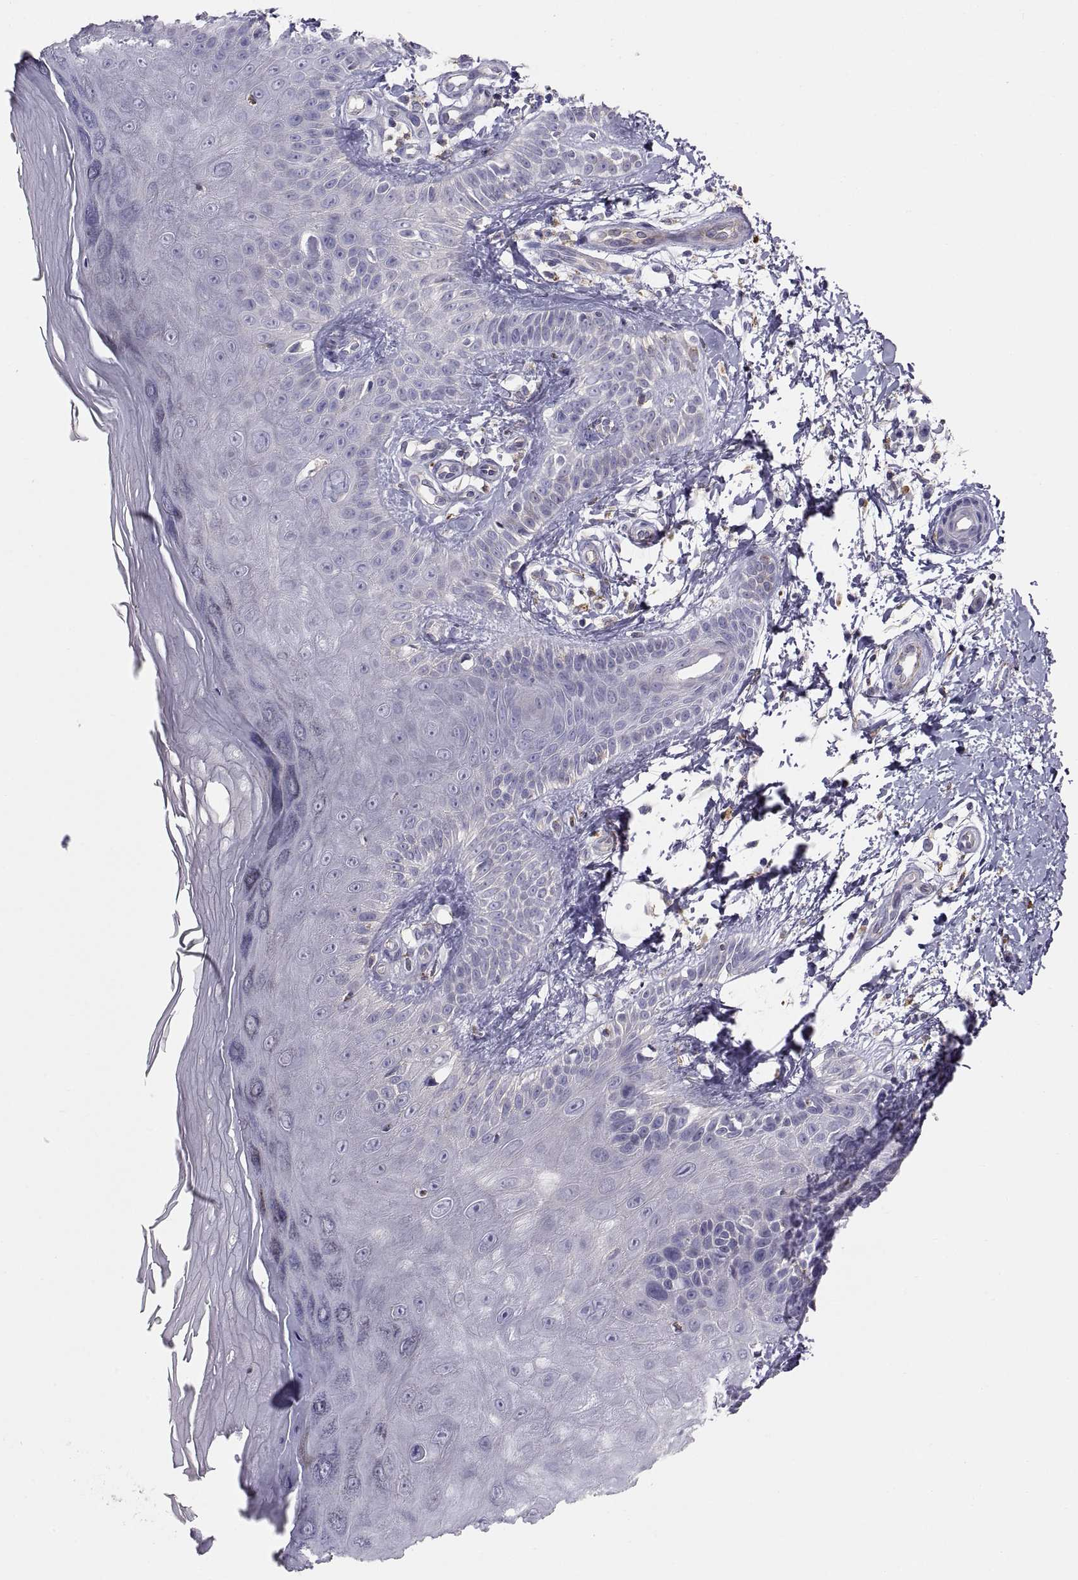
{"staining": {"intensity": "negative", "quantity": "none", "location": "none"}, "tissue": "skin", "cell_type": "Fibroblasts", "image_type": "normal", "snomed": [{"axis": "morphology", "description": "Normal tissue, NOS"}, {"axis": "morphology", "description": "Inflammation, NOS"}, {"axis": "morphology", "description": "Fibrosis, NOS"}, {"axis": "topography", "description": "Skin"}], "caption": "This is an IHC histopathology image of normal skin. There is no positivity in fibroblasts.", "gene": "RALB", "patient": {"sex": "male", "age": 71}}